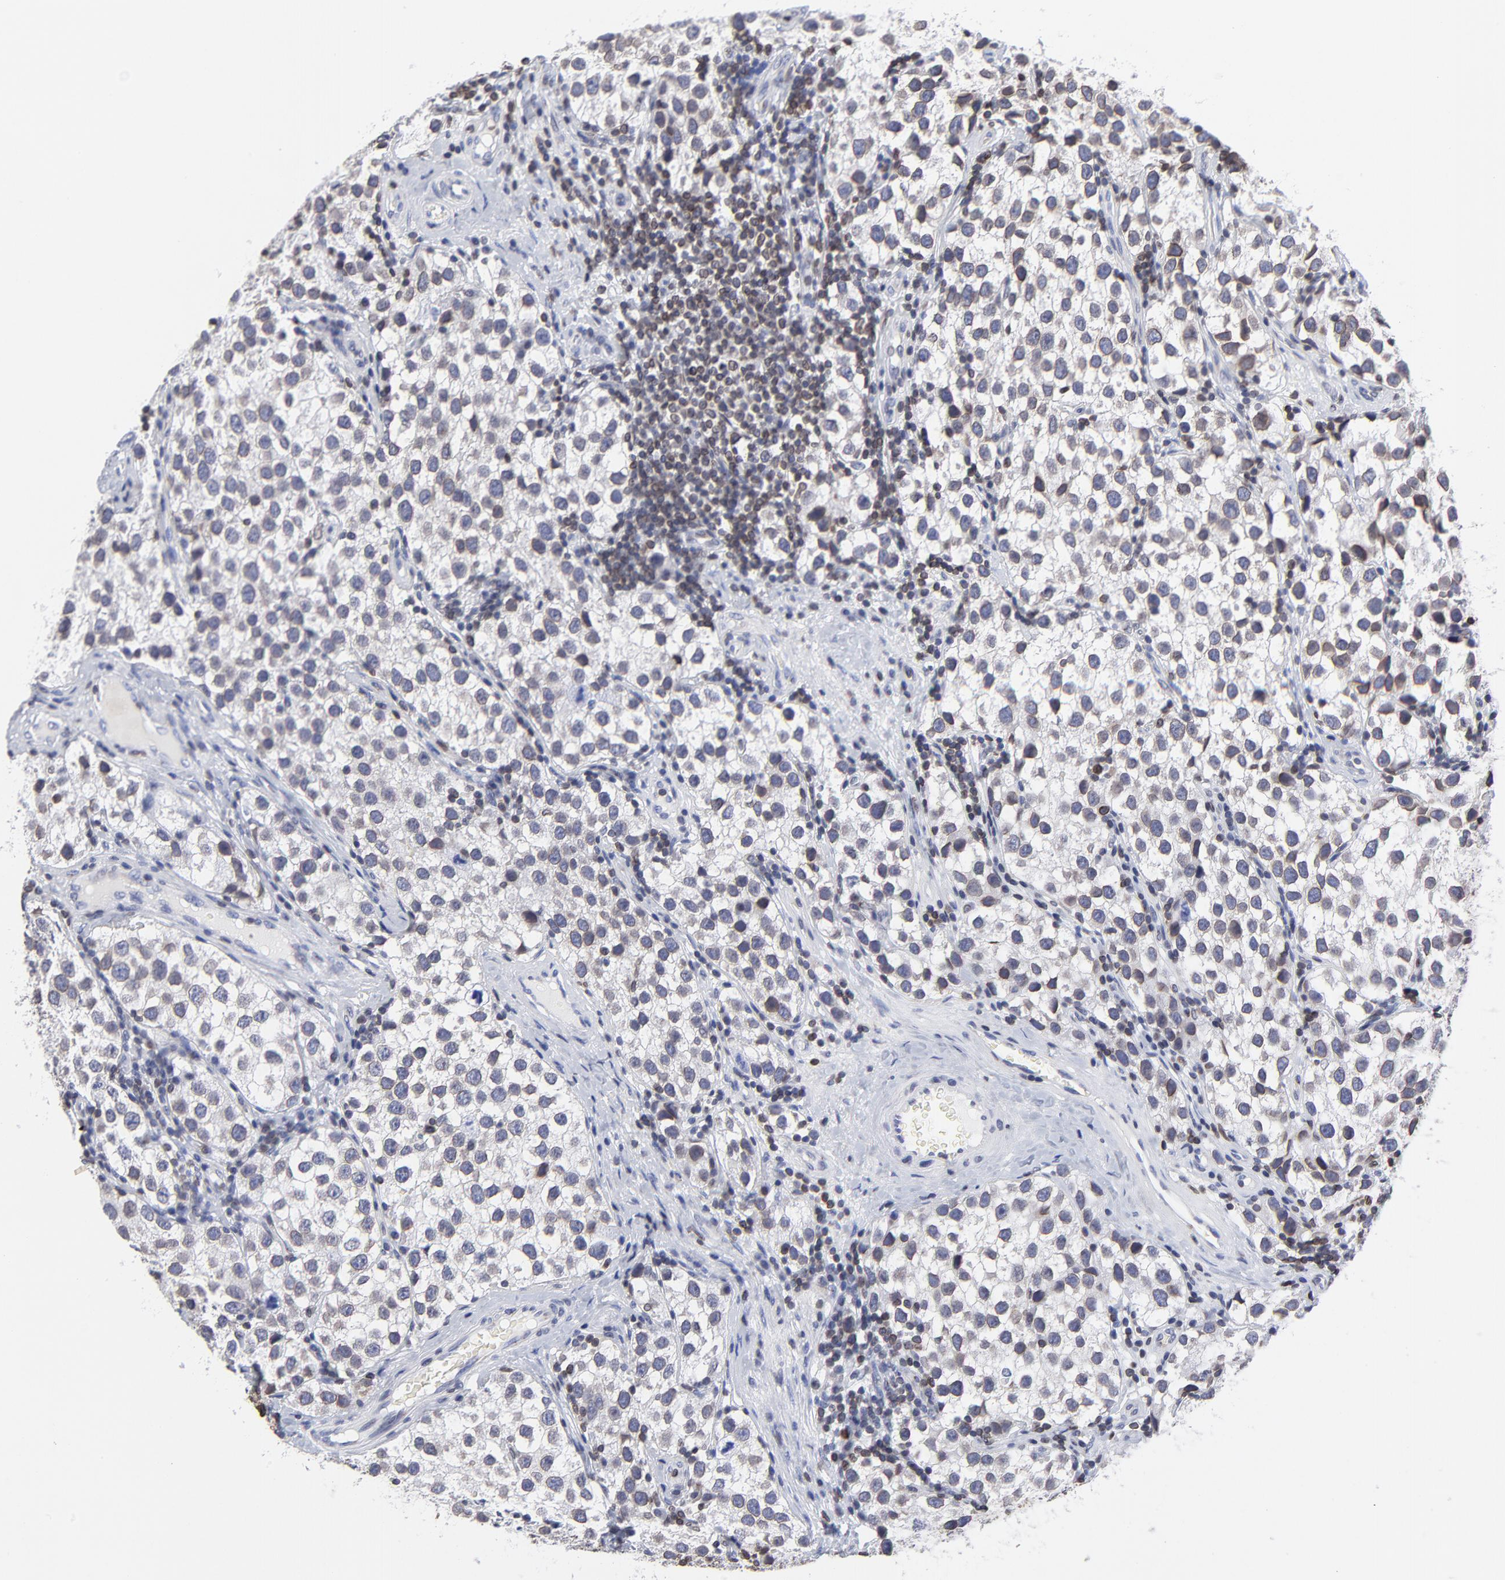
{"staining": {"intensity": "weak", "quantity": "25%-75%", "location": "cytoplasmic/membranous"}, "tissue": "testis cancer", "cell_type": "Tumor cells", "image_type": "cancer", "snomed": [{"axis": "morphology", "description": "Seminoma, NOS"}, {"axis": "topography", "description": "Testis"}], "caption": "Weak cytoplasmic/membranous staining for a protein is appreciated in about 25%-75% of tumor cells of testis cancer (seminoma) using immunohistochemistry (IHC).", "gene": "THAP7", "patient": {"sex": "male", "age": 39}}